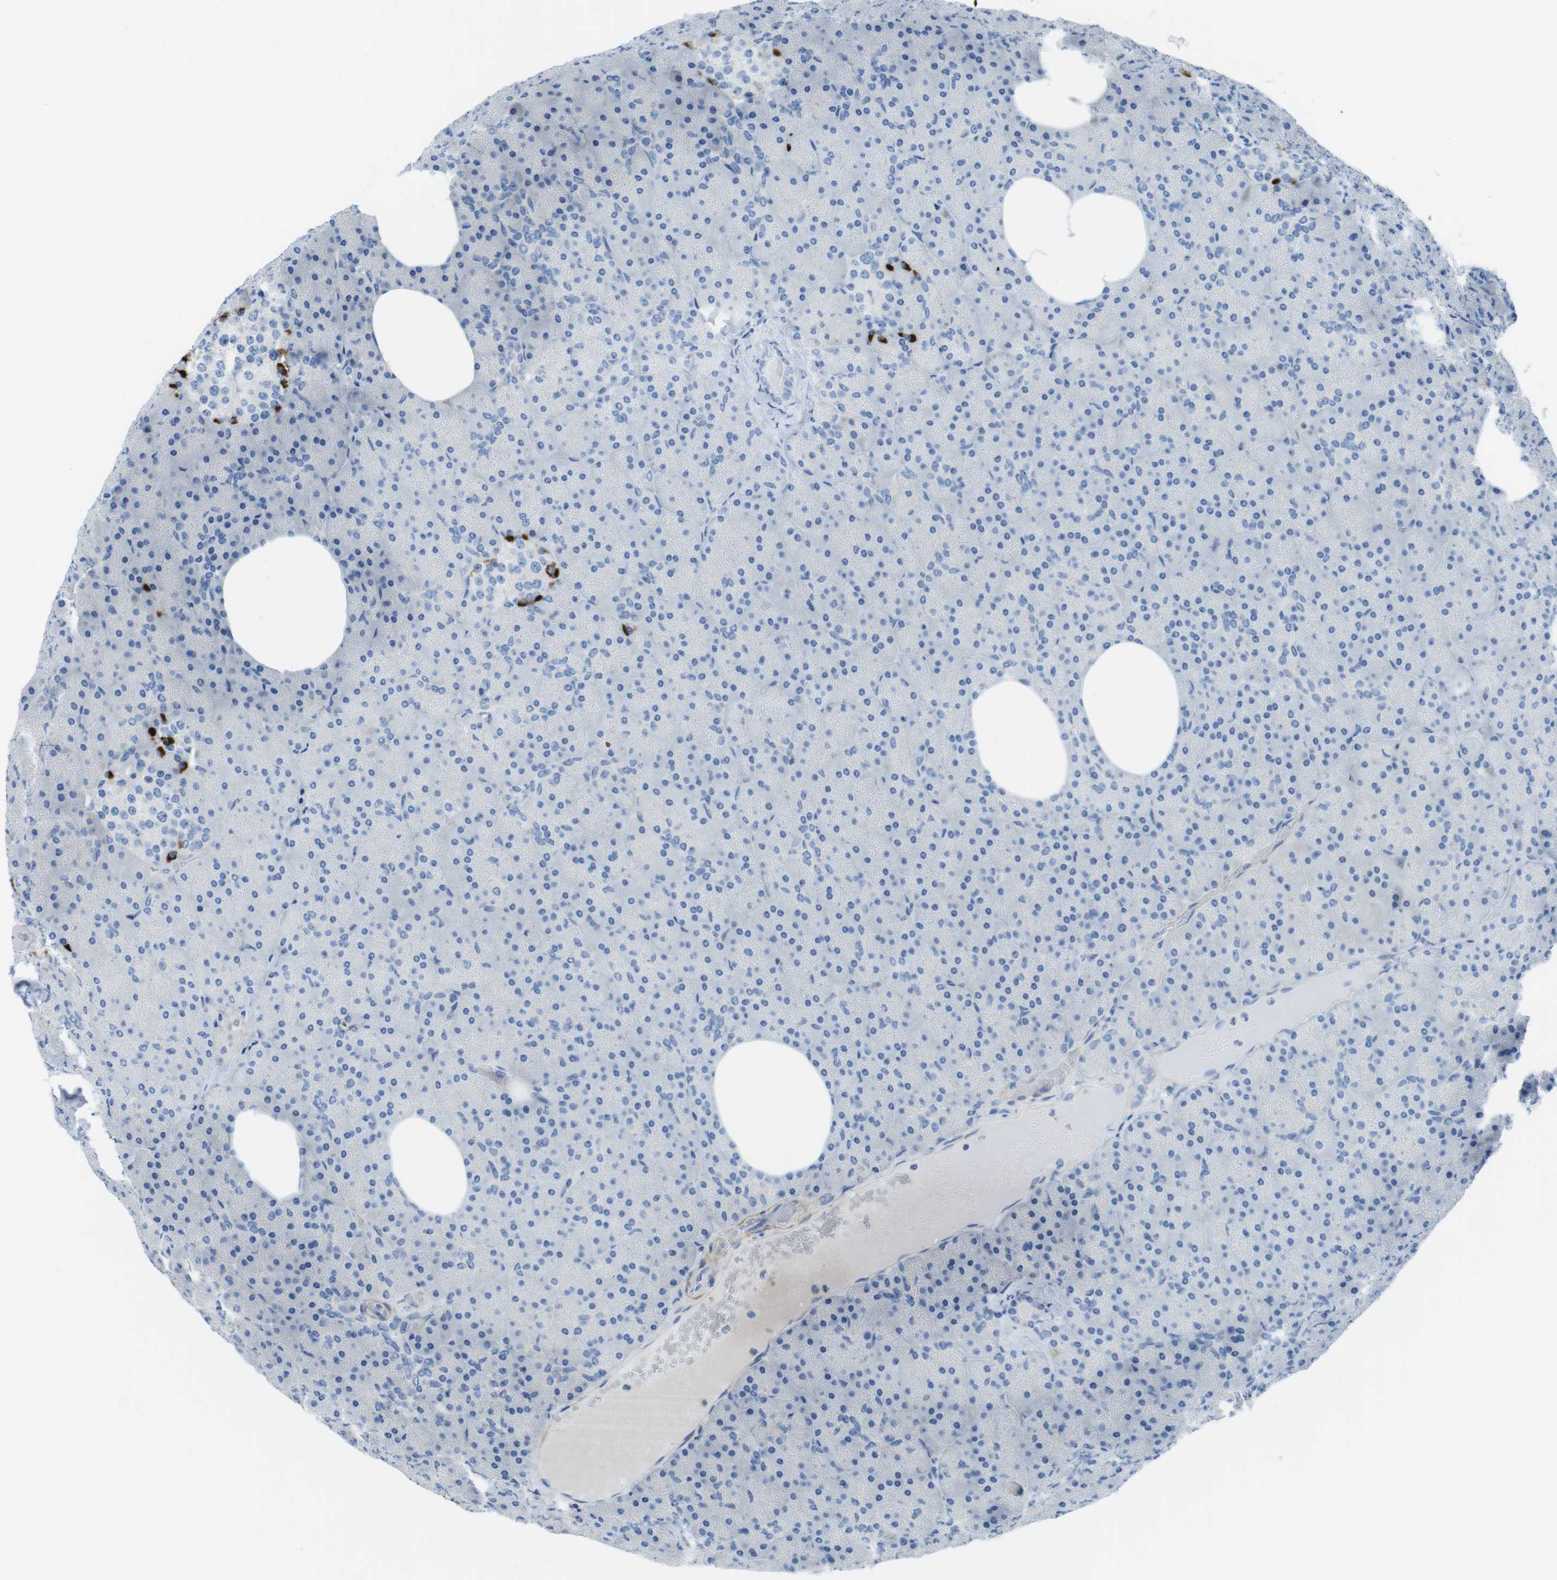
{"staining": {"intensity": "negative", "quantity": "none", "location": "none"}, "tissue": "pancreas", "cell_type": "Exocrine glandular cells", "image_type": "normal", "snomed": [{"axis": "morphology", "description": "Normal tissue, NOS"}, {"axis": "topography", "description": "Pancreas"}], "caption": "High power microscopy micrograph of an immunohistochemistry (IHC) image of normal pancreas, revealing no significant positivity in exocrine glandular cells.", "gene": "ASIC5", "patient": {"sex": "female", "age": 35}}